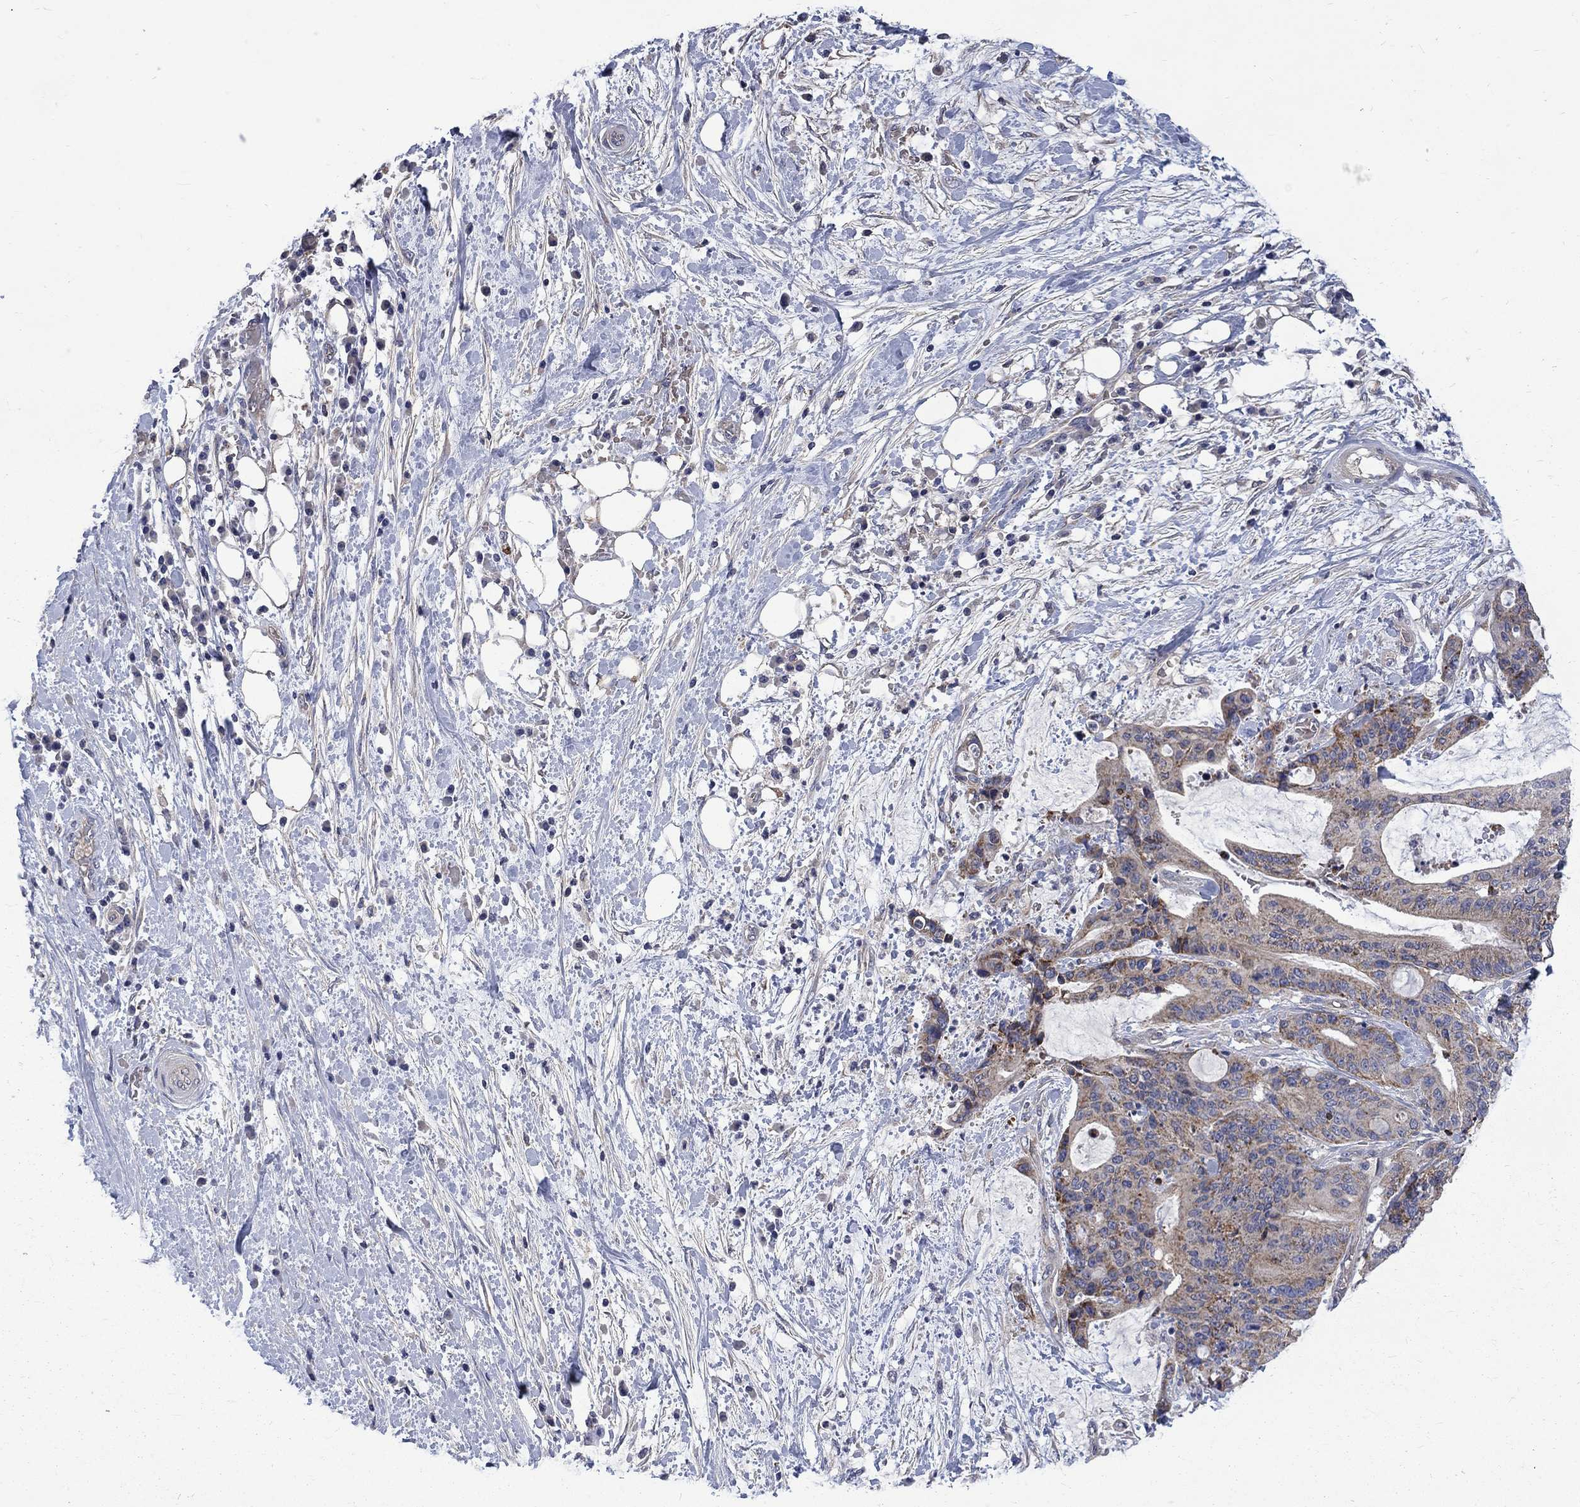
{"staining": {"intensity": "moderate", "quantity": "<25%", "location": "cytoplasmic/membranous"}, "tissue": "liver cancer", "cell_type": "Tumor cells", "image_type": "cancer", "snomed": [{"axis": "morphology", "description": "Cholangiocarcinoma"}, {"axis": "topography", "description": "Liver"}], "caption": "Tumor cells display moderate cytoplasmic/membranous expression in approximately <25% of cells in liver cancer (cholangiocarcinoma). Nuclei are stained in blue.", "gene": "HSPA12A", "patient": {"sex": "female", "age": 73}}